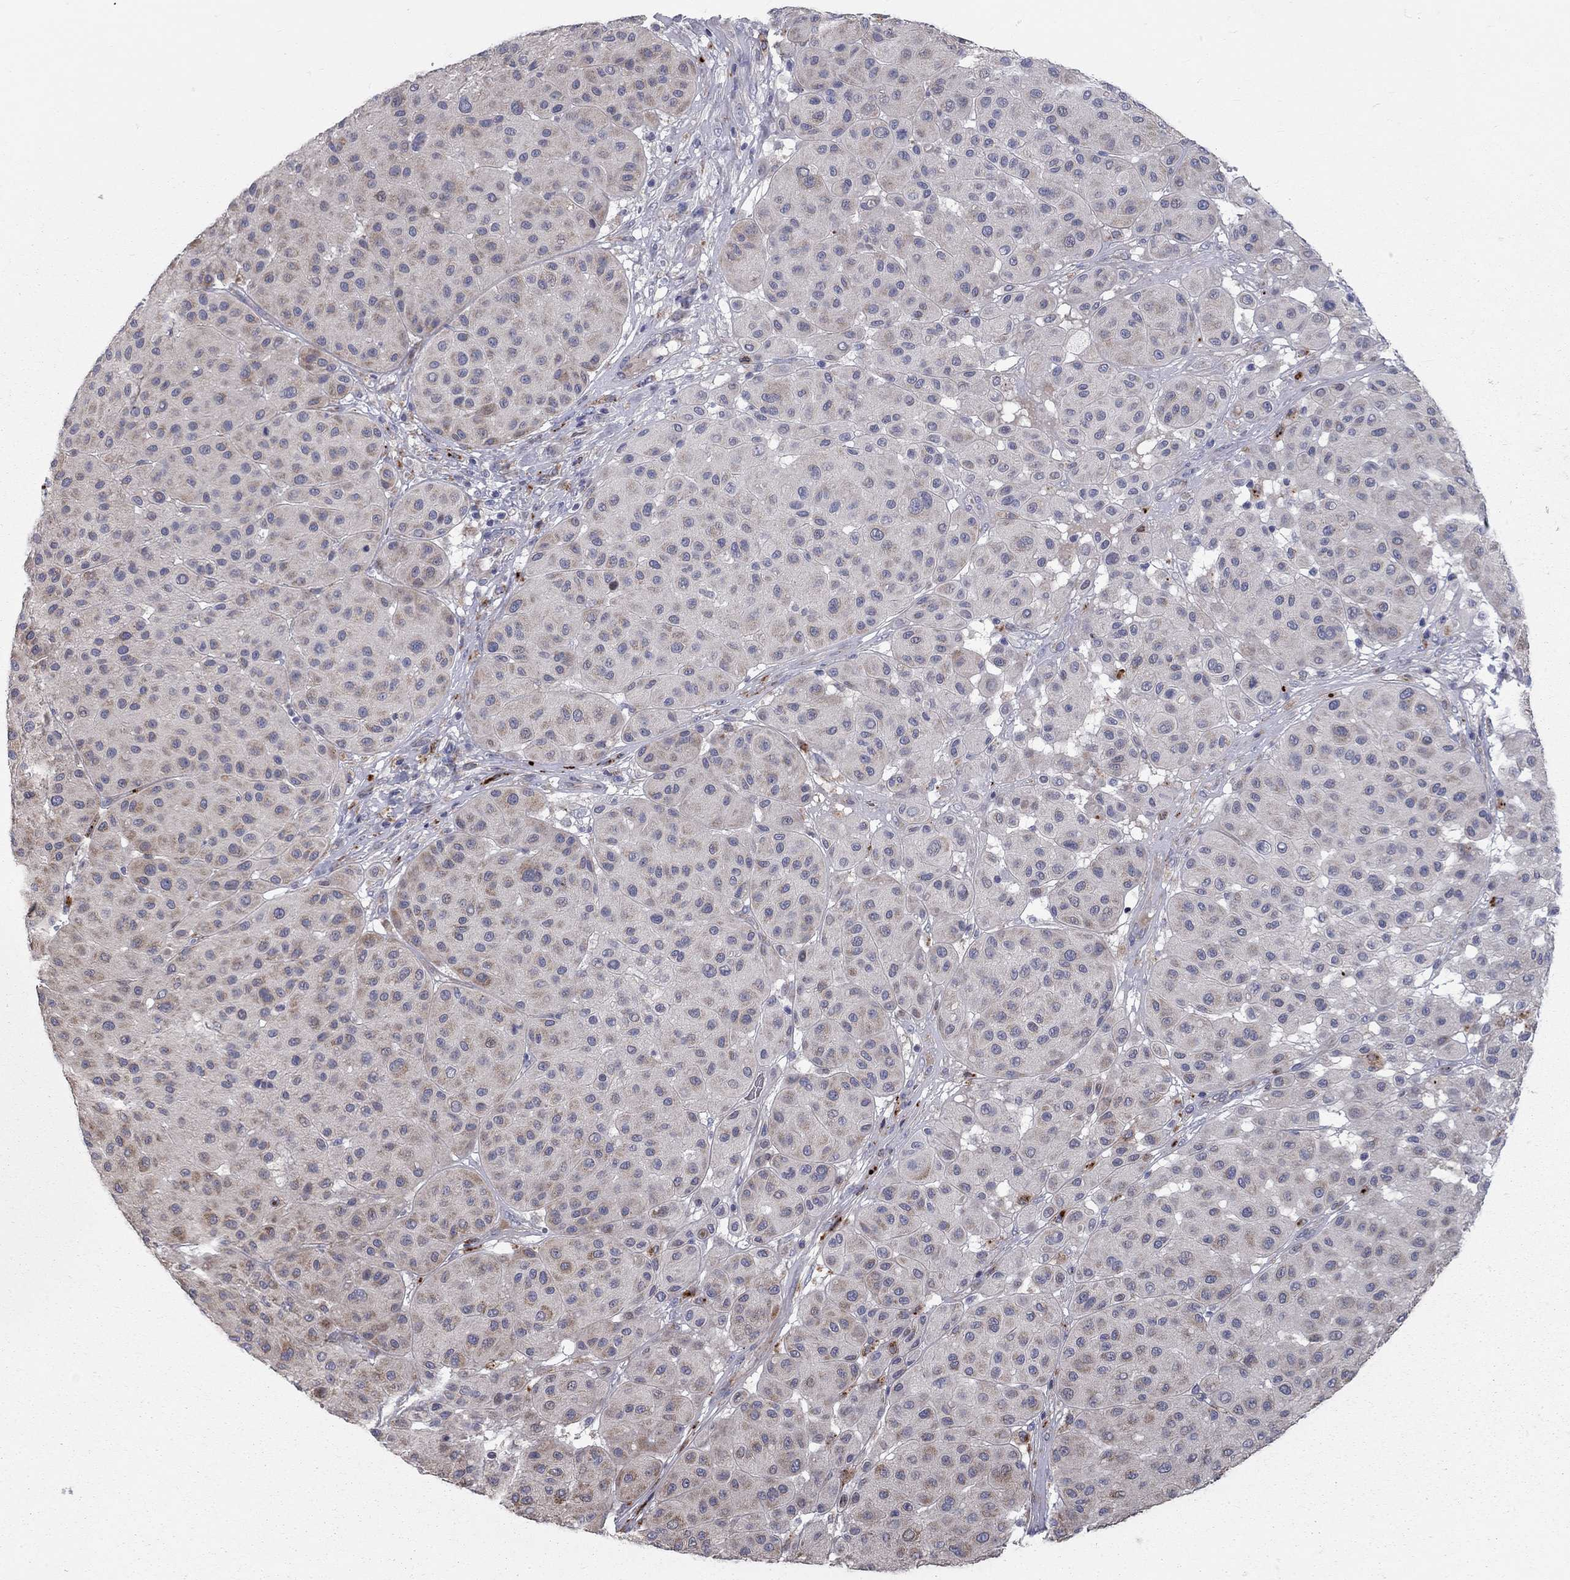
{"staining": {"intensity": "weak", "quantity": "<25%", "location": "cytoplasmic/membranous"}, "tissue": "melanoma", "cell_type": "Tumor cells", "image_type": "cancer", "snomed": [{"axis": "morphology", "description": "Malignant melanoma, Metastatic site"}, {"axis": "topography", "description": "Smooth muscle"}], "caption": "Tumor cells are negative for protein expression in human melanoma. Brightfield microscopy of immunohistochemistry (IHC) stained with DAB (3,3'-diaminobenzidine) (brown) and hematoxylin (blue), captured at high magnification.", "gene": "KANSL1L", "patient": {"sex": "male", "age": 41}}